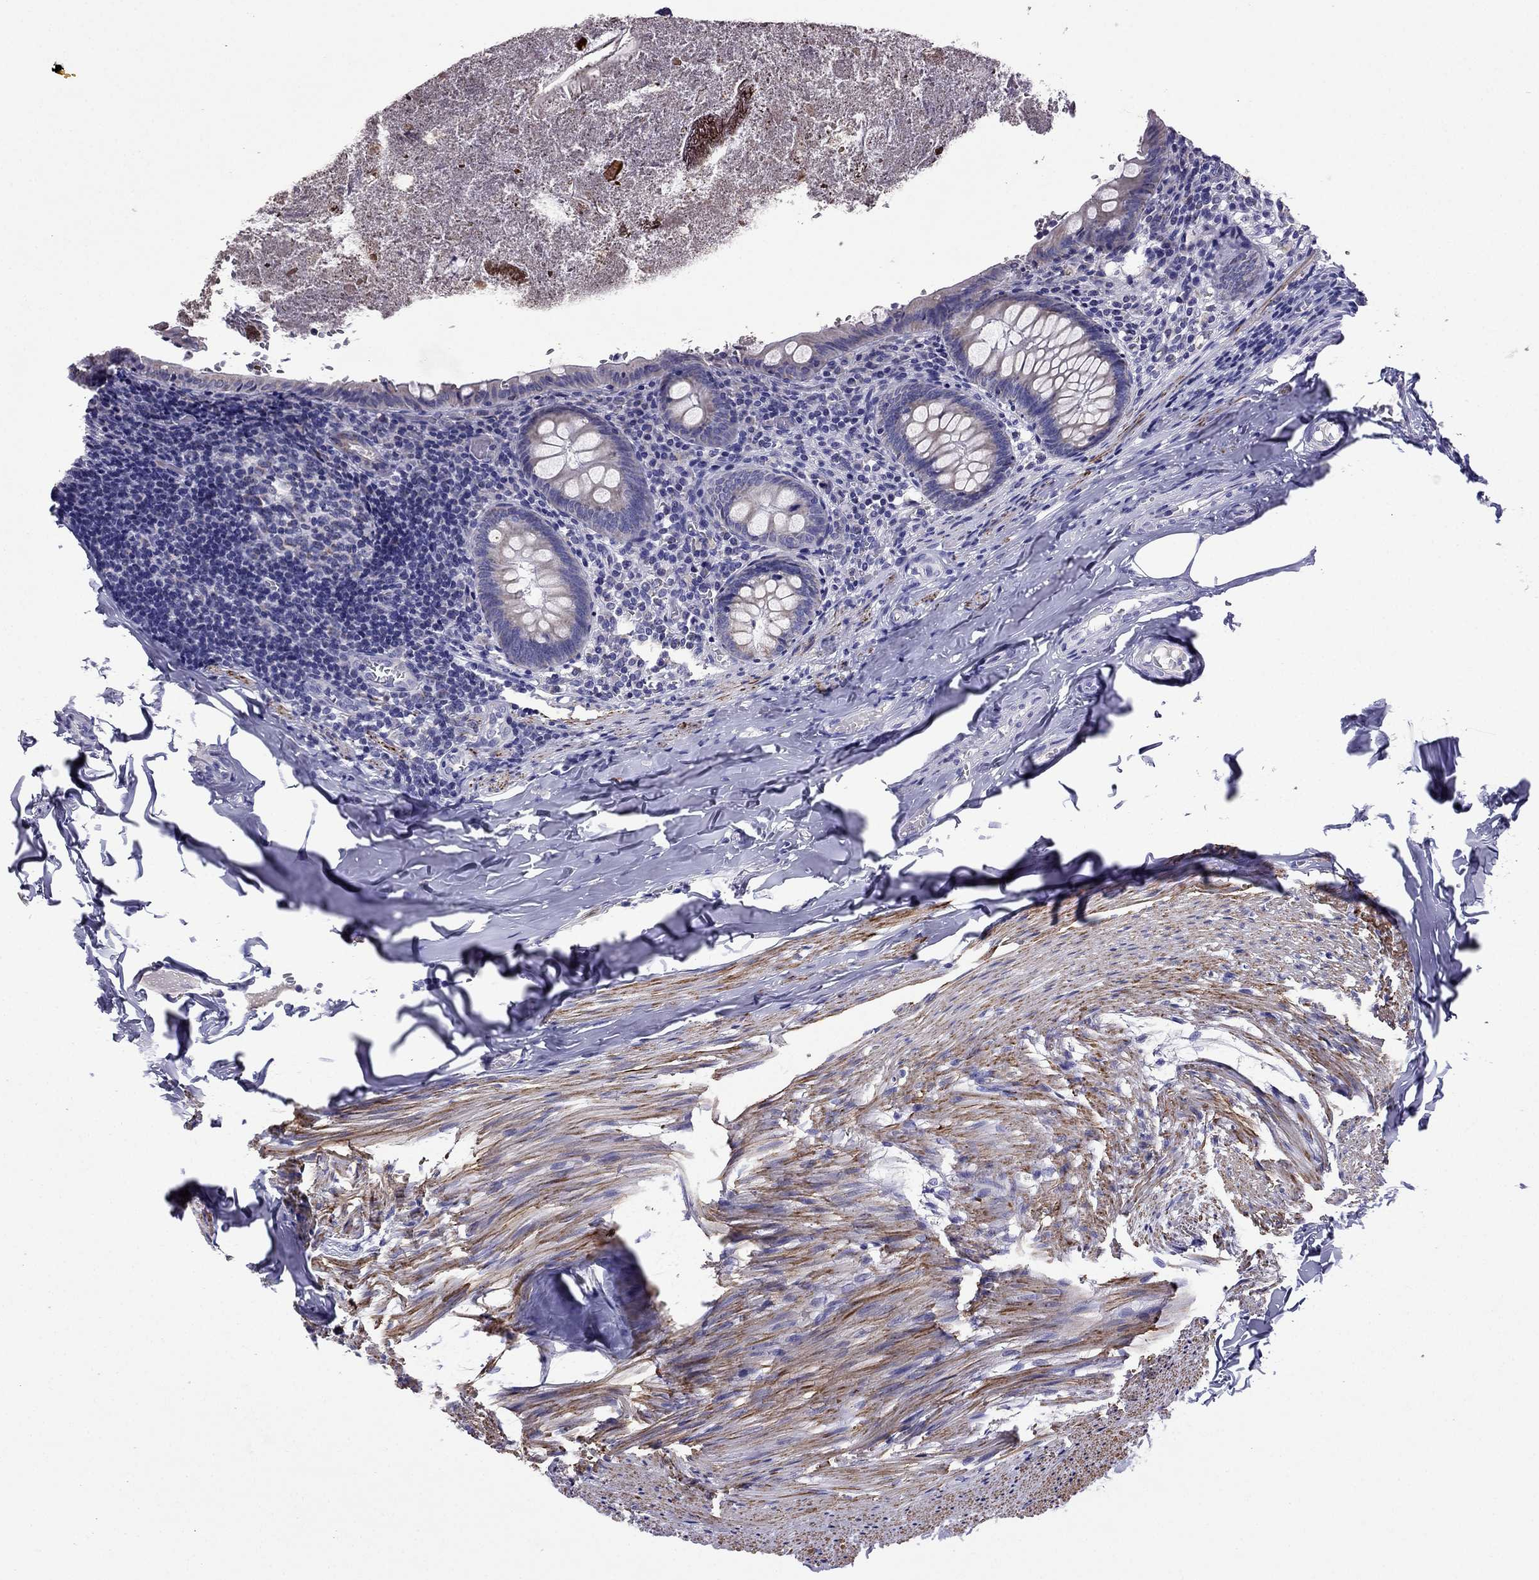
{"staining": {"intensity": "negative", "quantity": "none", "location": "none"}, "tissue": "appendix", "cell_type": "Glandular cells", "image_type": "normal", "snomed": [{"axis": "morphology", "description": "Normal tissue, NOS"}, {"axis": "topography", "description": "Appendix"}], "caption": "This is a image of IHC staining of benign appendix, which shows no expression in glandular cells.", "gene": "DSC1", "patient": {"sex": "female", "age": 23}}